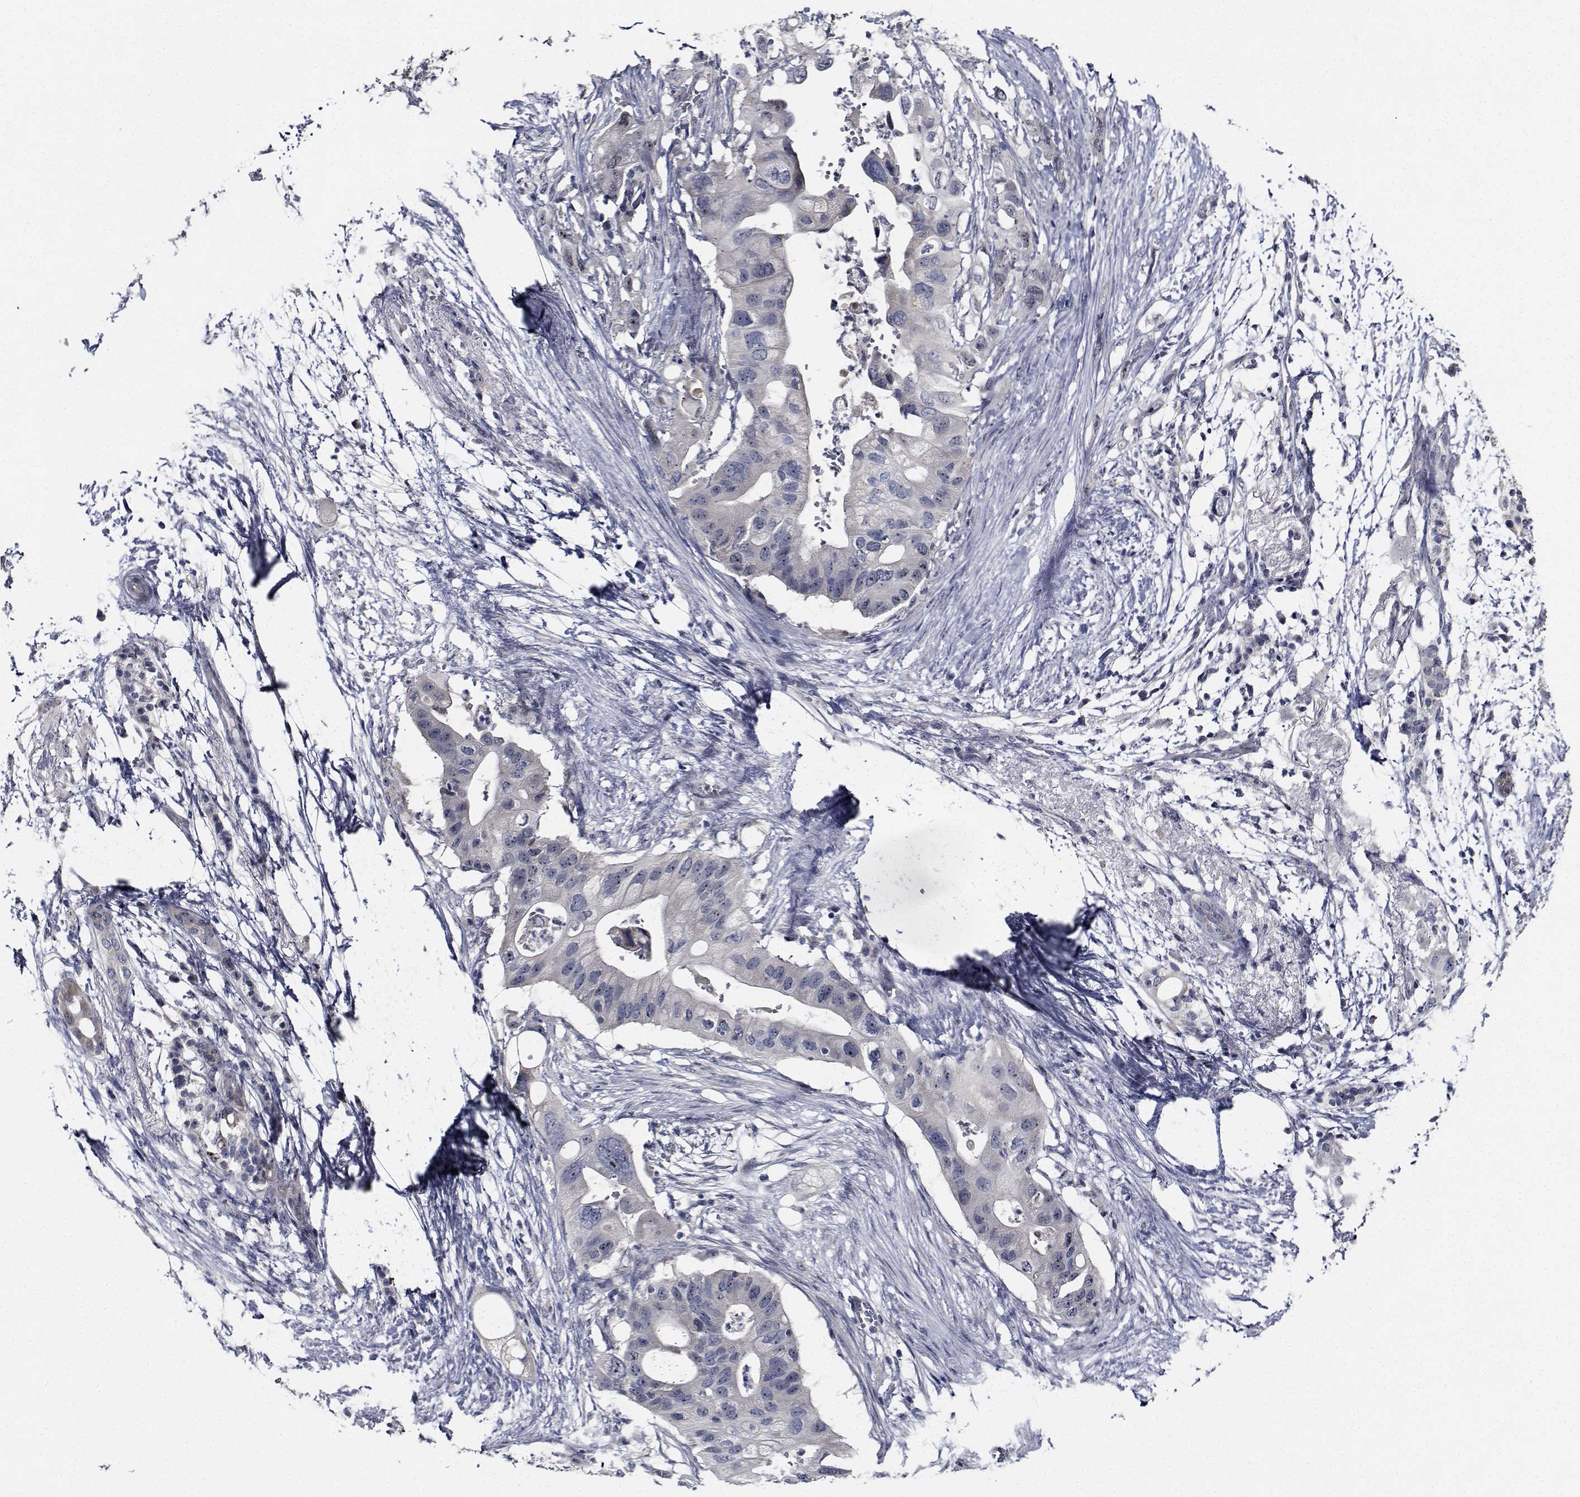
{"staining": {"intensity": "negative", "quantity": "none", "location": "none"}, "tissue": "pancreatic cancer", "cell_type": "Tumor cells", "image_type": "cancer", "snomed": [{"axis": "morphology", "description": "Adenocarcinoma, NOS"}, {"axis": "topography", "description": "Pancreas"}], "caption": "An image of adenocarcinoma (pancreatic) stained for a protein shows no brown staining in tumor cells.", "gene": "NVL", "patient": {"sex": "female", "age": 72}}